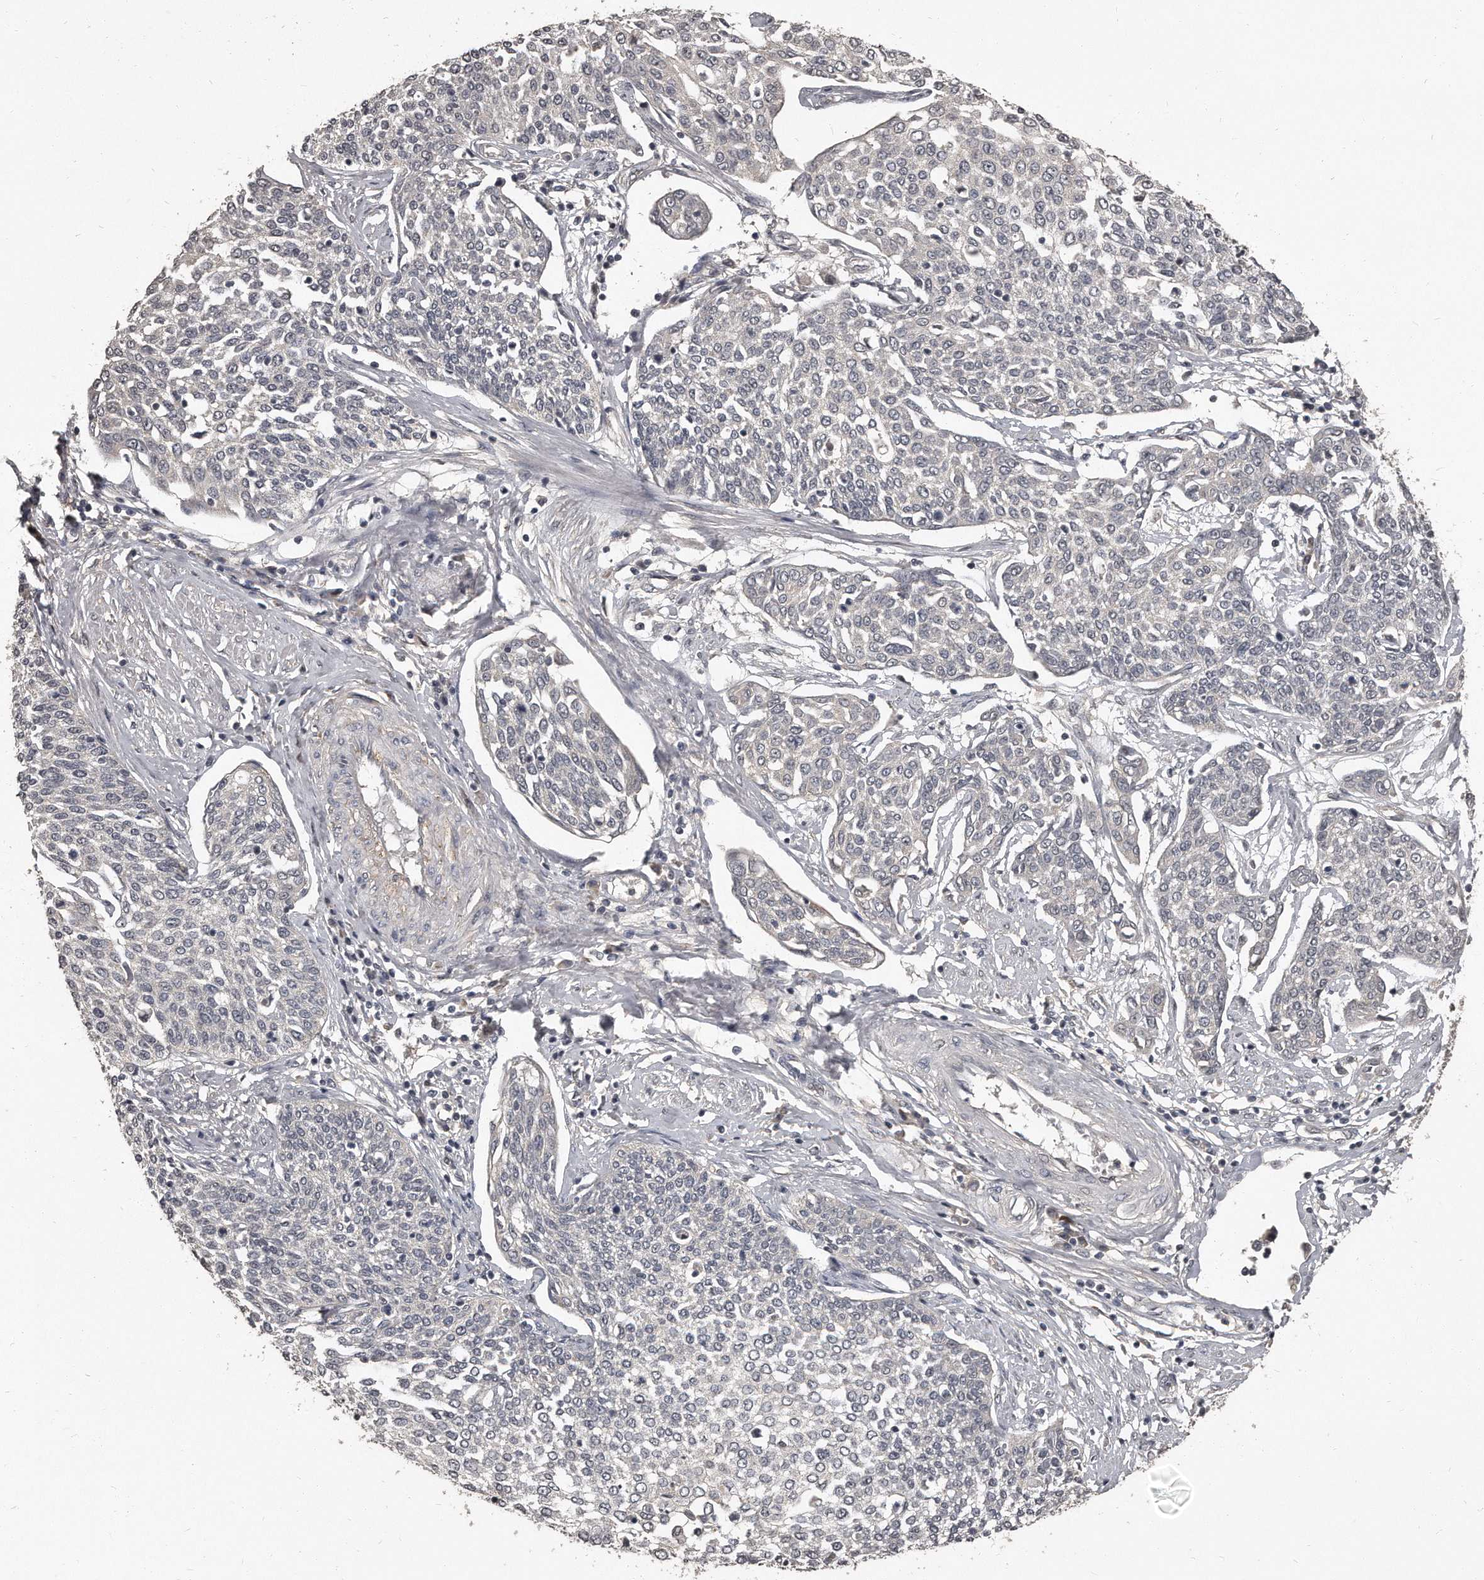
{"staining": {"intensity": "negative", "quantity": "none", "location": "none"}, "tissue": "cervical cancer", "cell_type": "Tumor cells", "image_type": "cancer", "snomed": [{"axis": "morphology", "description": "Squamous cell carcinoma, NOS"}, {"axis": "topography", "description": "Cervix"}], "caption": "Cervical cancer was stained to show a protein in brown. There is no significant staining in tumor cells. The staining was performed using DAB to visualize the protein expression in brown, while the nuclei were stained in blue with hematoxylin (Magnification: 20x).", "gene": "GRB10", "patient": {"sex": "female", "age": 34}}